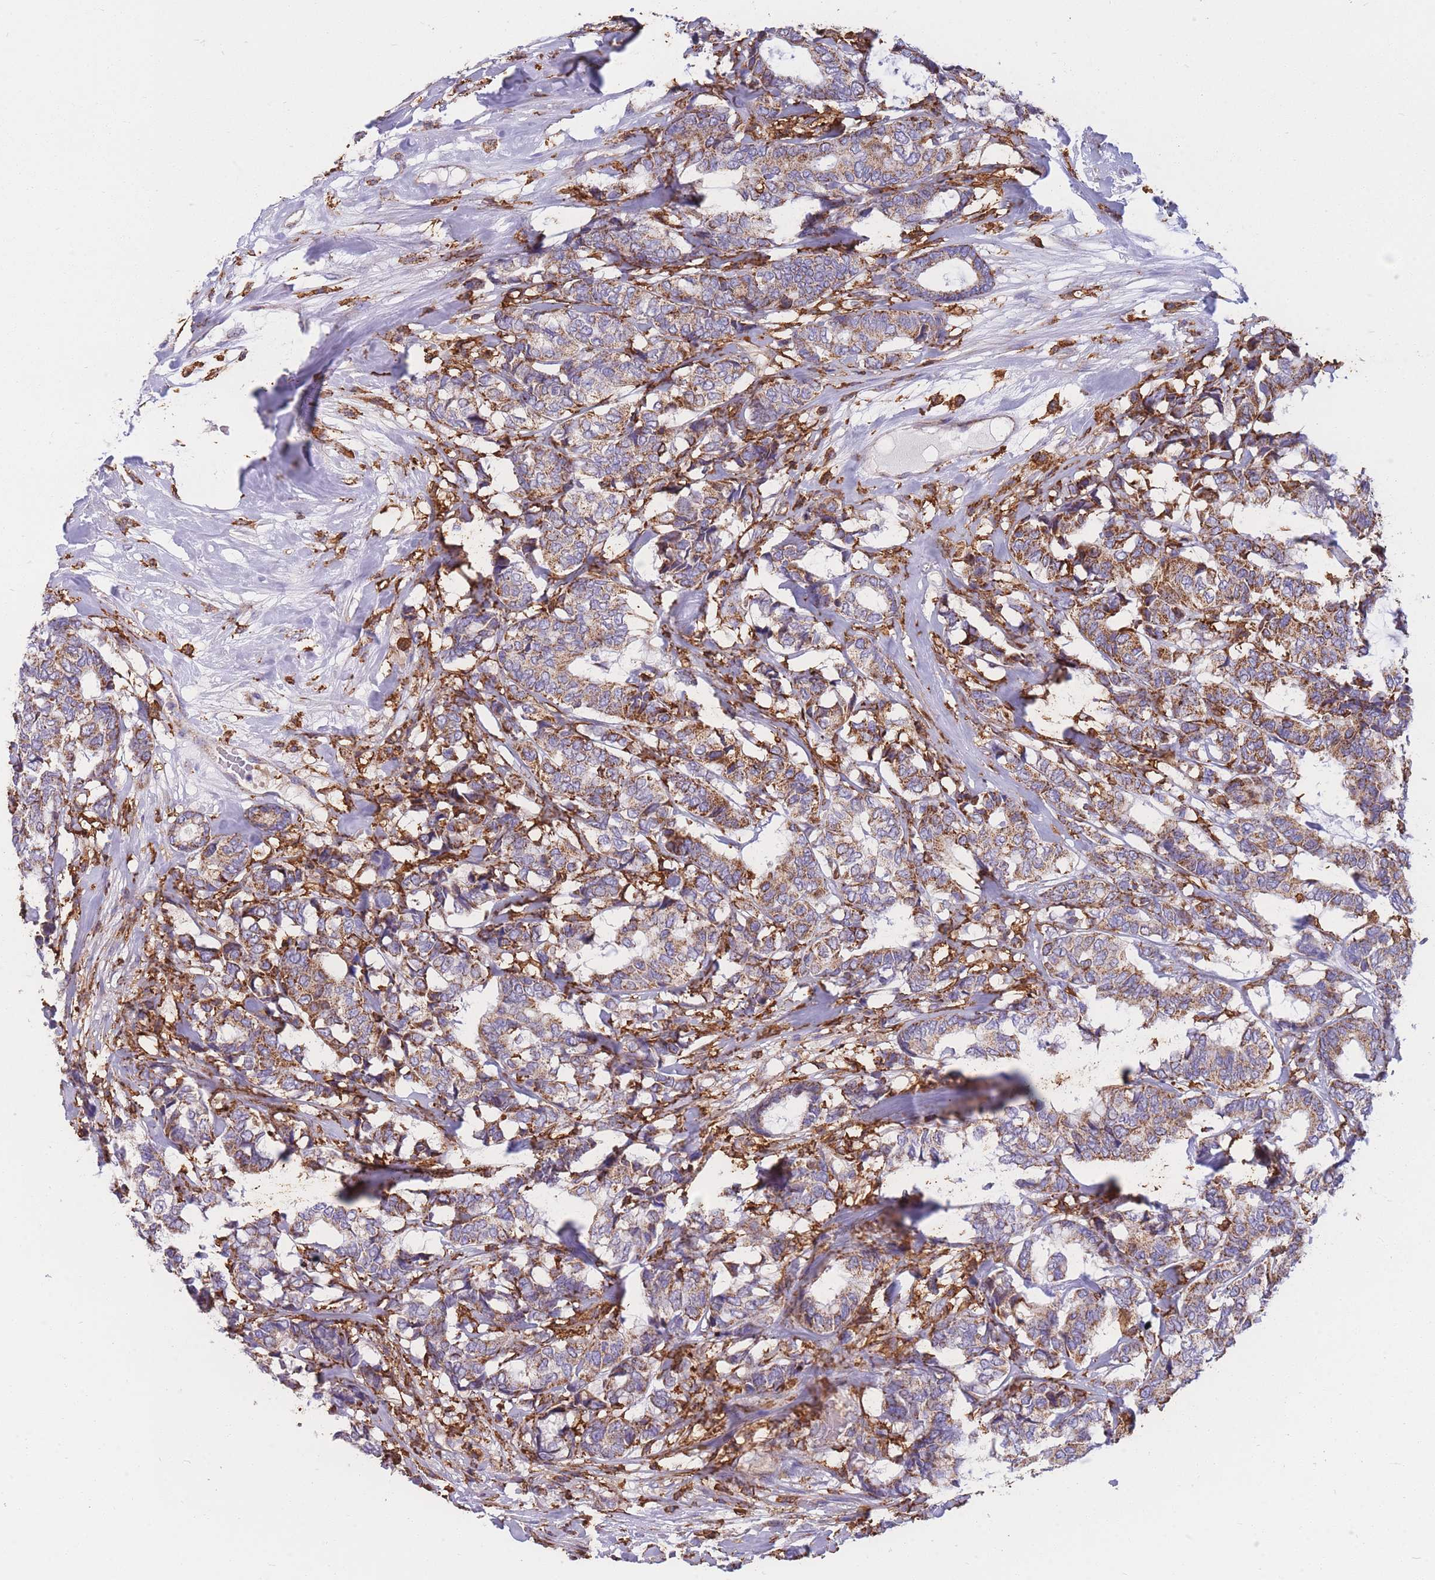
{"staining": {"intensity": "moderate", "quantity": ">75%", "location": "cytoplasmic/membranous"}, "tissue": "breast cancer", "cell_type": "Tumor cells", "image_type": "cancer", "snomed": [{"axis": "morphology", "description": "Duct carcinoma"}, {"axis": "topography", "description": "Breast"}], "caption": "Immunohistochemistry histopathology image of neoplastic tissue: human breast cancer (invasive ductal carcinoma) stained using immunohistochemistry displays medium levels of moderate protein expression localized specifically in the cytoplasmic/membranous of tumor cells, appearing as a cytoplasmic/membranous brown color.", "gene": "MRPL54", "patient": {"sex": "female", "age": 87}}